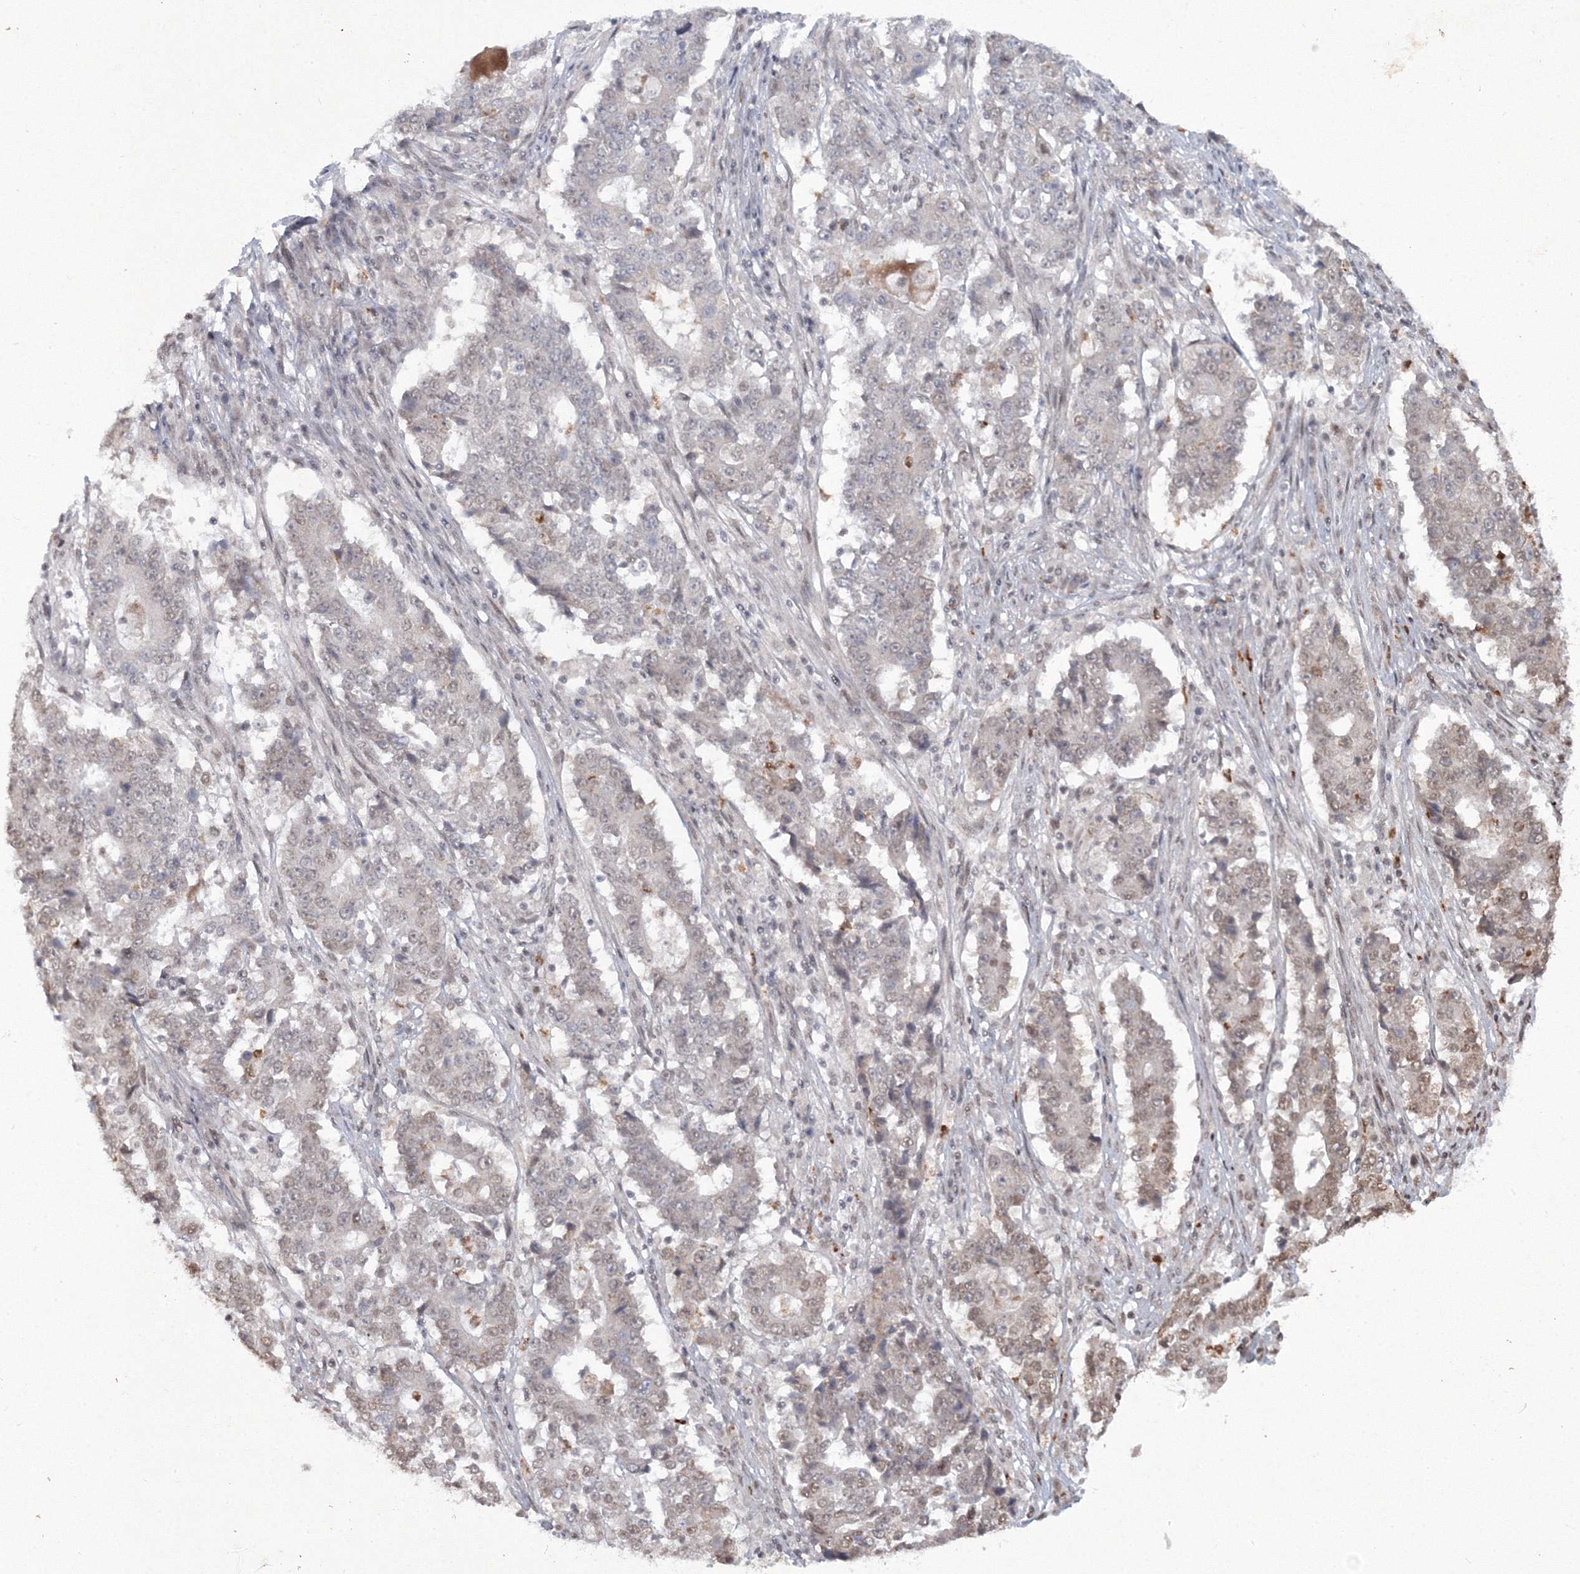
{"staining": {"intensity": "weak", "quantity": "25%-75%", "location": "nuclear"}, "tissue": "stomach cancer", "cell_type": "Tumor cells", "image_type": "cancer", "snomed": [{"axis": "morphology", "description": "Adenocarcinoma, NOS"}, {"axis": "topography", "description": "Stomach"}], "caption": "Immunohistochemistry photomicrograph of human adenocarcinoma (stomach) stained for a protein (brown), which exhibits low levels of weak nuclear staining in about 25%-75% of tumor cells.", "gene": "C3orf33", "patient": {"sex": "male", "age": 59}}